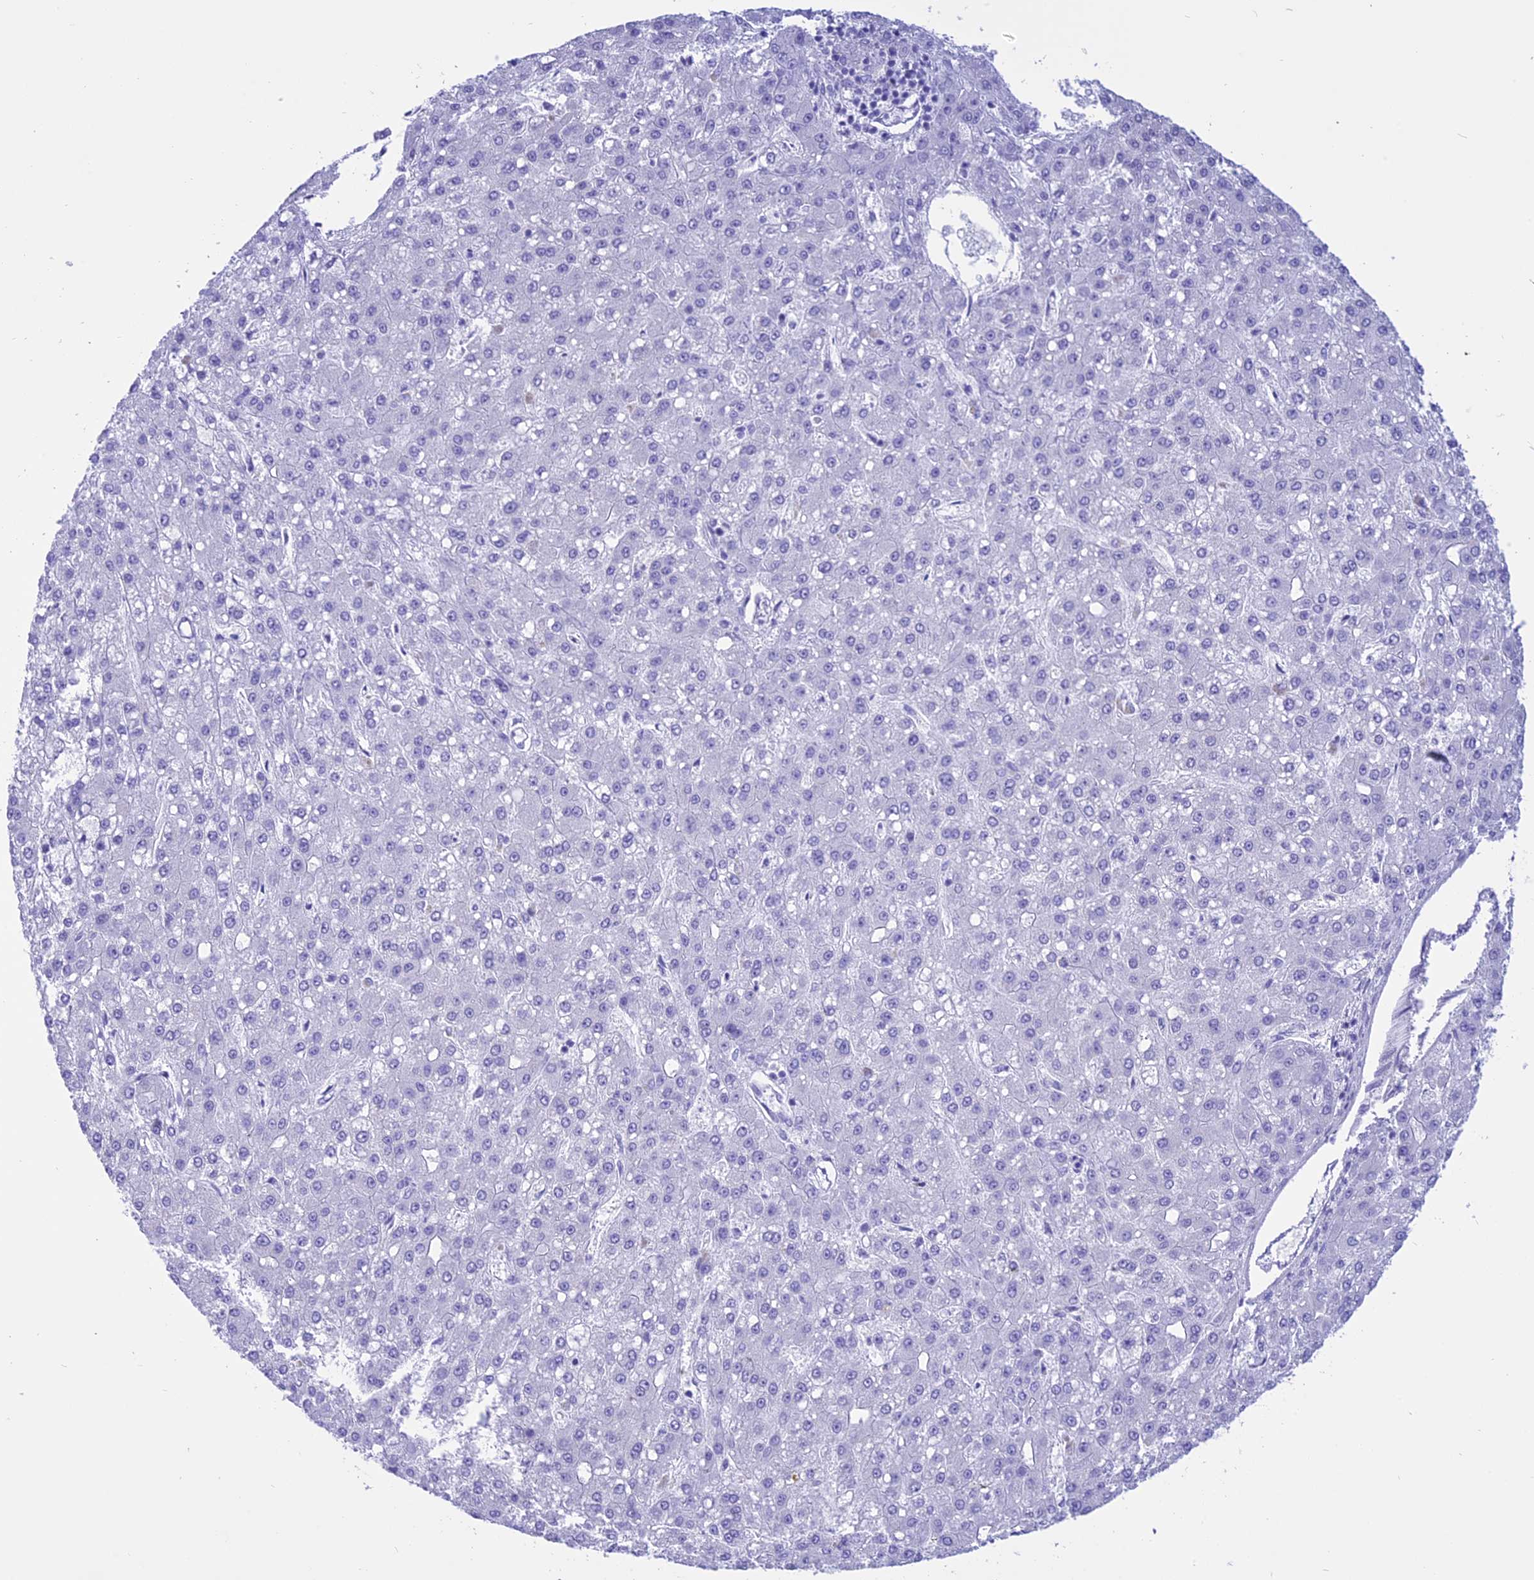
{"staining": {"intensity": "negative", "quantity": "none", "location": "none"}, "tissue": "liver cancer", "cell_type": "Tumor cells", "image_type": "cancer", "snomed": [{"axis": "morphology", "description": "Carcinoma, Hepatocellular, NOS"}, {"axis": "topography", "description": "Liver"}], "caption": "A high-resolution image shows immunohistochemistry (IHC) staining of hepatocellular carcinoma (liver), which demonstrates no significant staining in tumor cells. (Immunohistochemistry, brightfield microscopy, high magnification).", "gene": "DCAF16", "patient": {"sex": "male", "age": 67}}